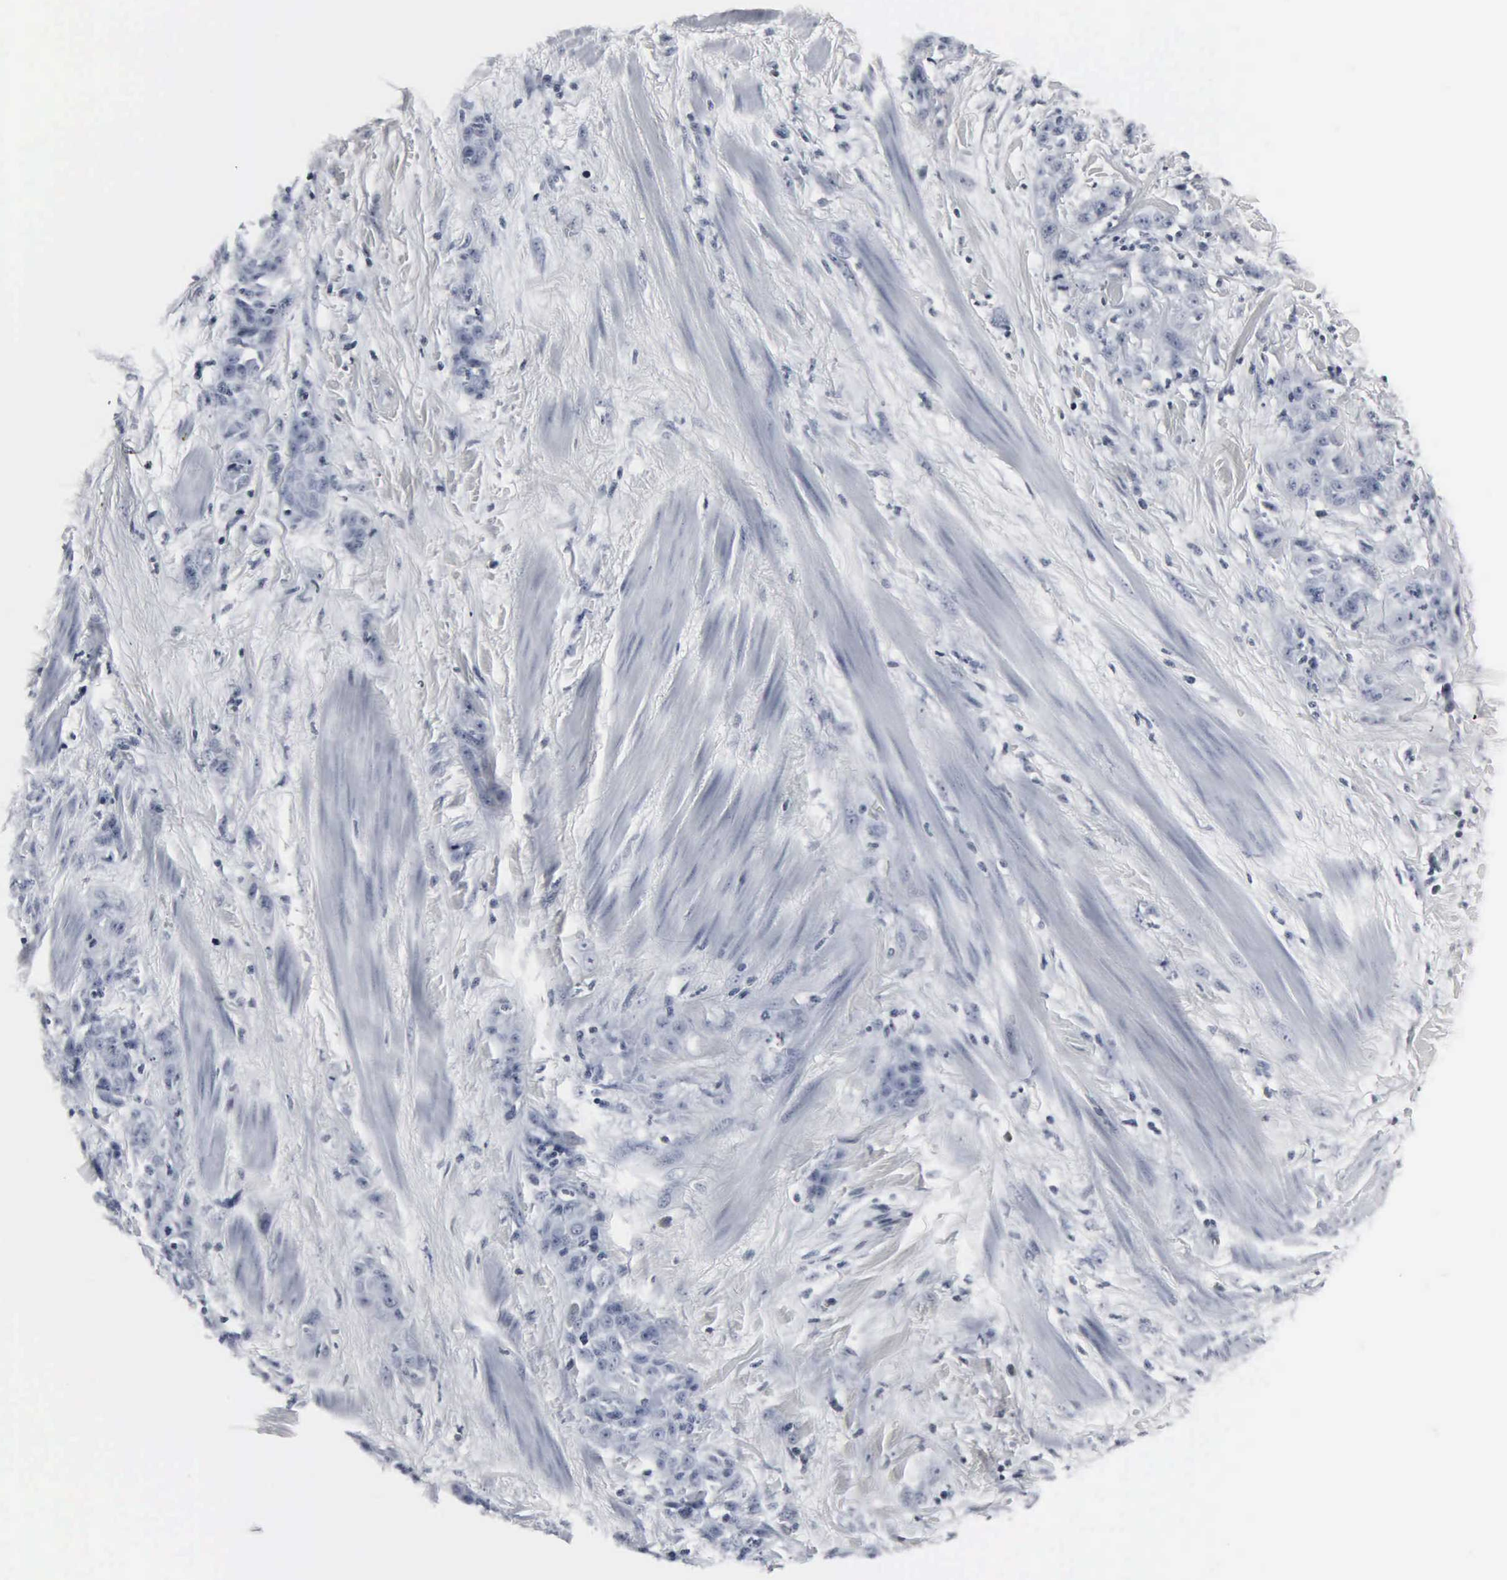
{"staining": {"intensity": "negative", "quantity": "none", "location": "none"}, "tissue": "skin cancer", "cell_type": "Tumor cells", "image_type": "cancer", "snomed": [{"axis": "morphology", "description": "Squamous cell carcinoma, NOS"}, {"axis": "topography", "description": "Skin"}, {"axis": "topography", "description": "Anal"}], "caption": "Immunohistochemistry (IHC) of skin cancer reveals no positivity in tumor cells.", "gene": "DGCR2", "patient": {"sex": "male", "age": 64}}